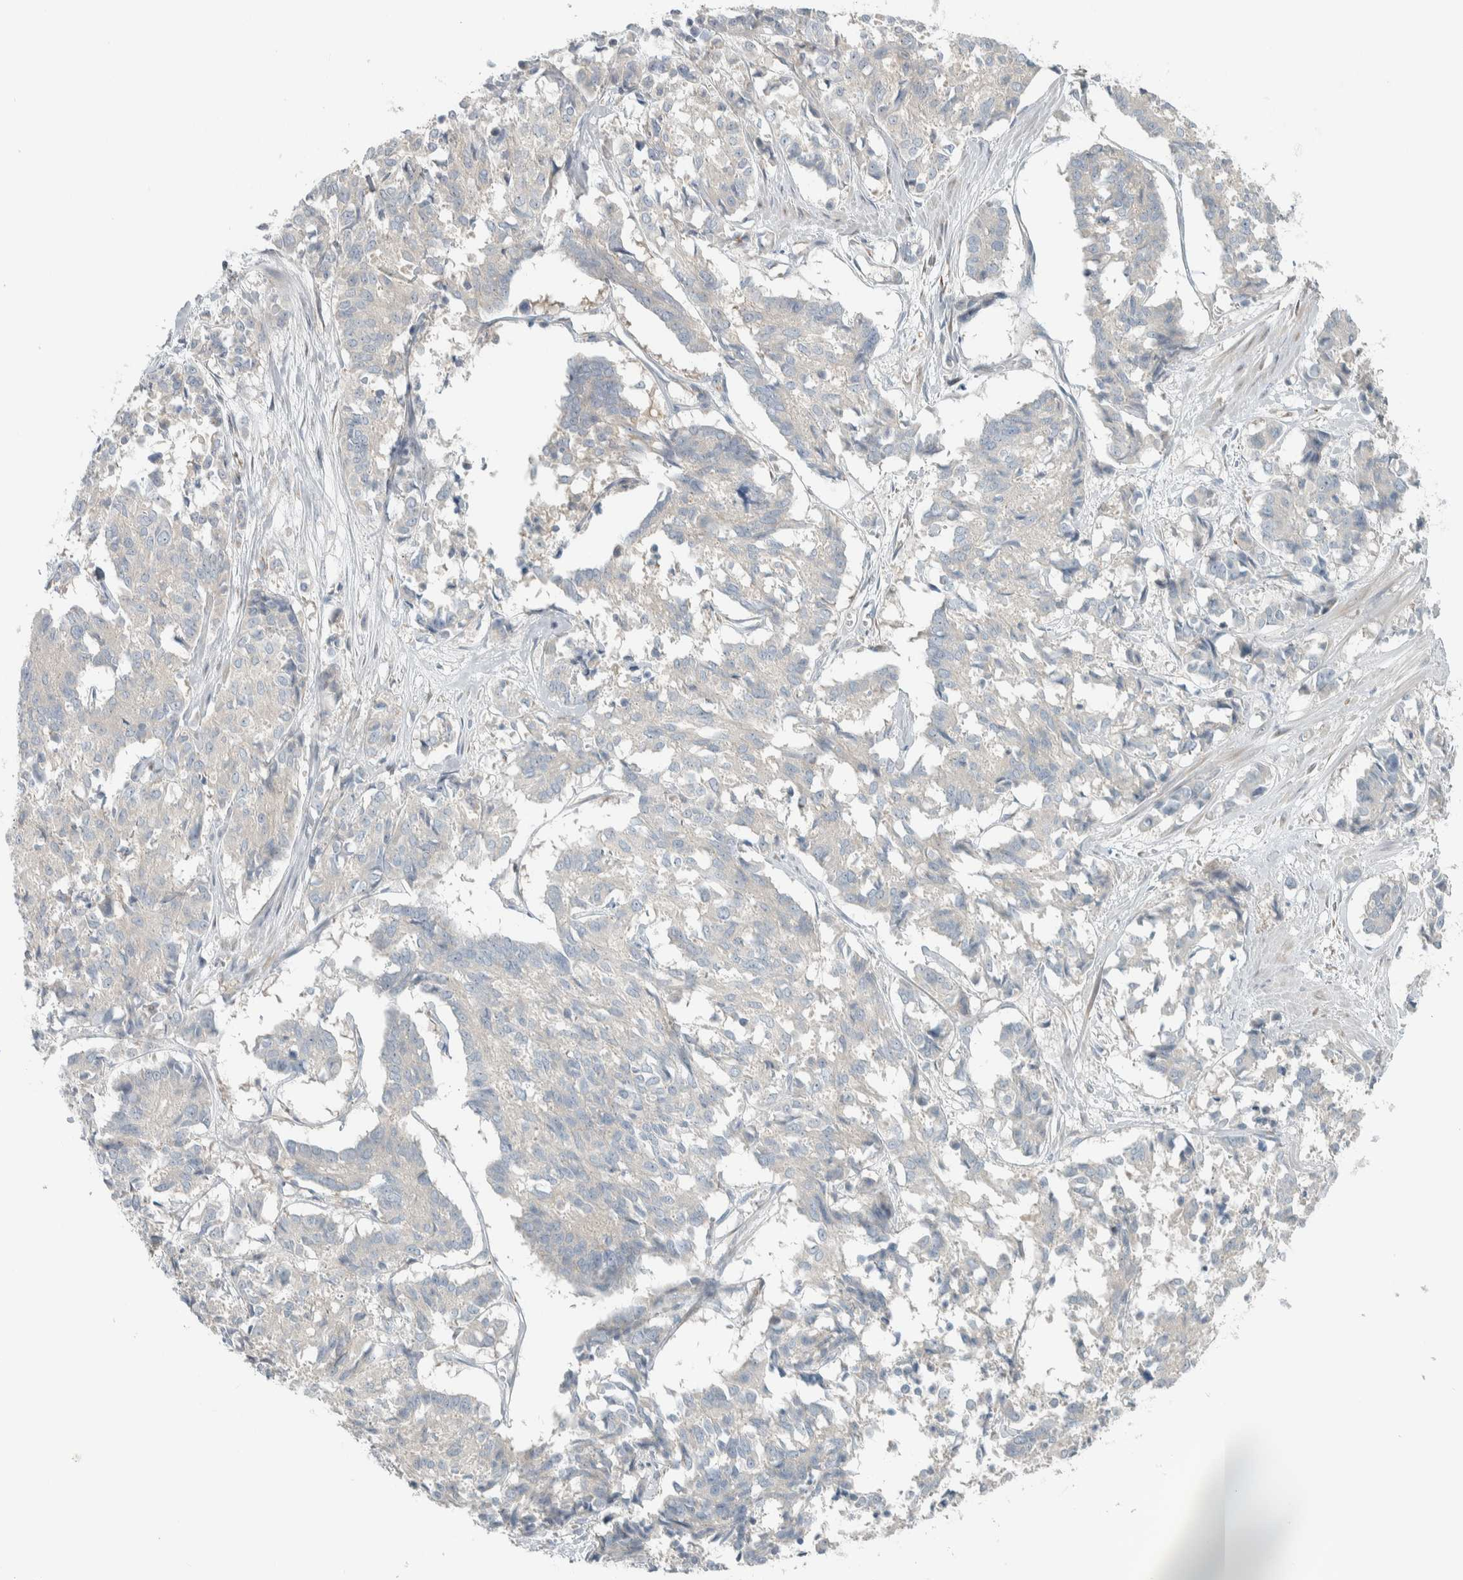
{"staining": {"intensity": "negative", "quantity": "none", "location": "none"}, "tissue": "cervical cancer", "cell_type": "Tumor cells", "image_type": "cancer", "snomed": [{"axis": "morphology", "description": "Squamous cell carcinoma, NOS"}, {"axis": "topography", "description": "Cervix"}], "caption": "There is no significant expression in tumor cells of squamous cell carcinoma (cervical). (DAB (3,3'-diaminobenzidine) IHC visualized using brightfield microscopy, high magnification).", "gene": "HGS", "patient": {"sex": "female", "age": 35}}